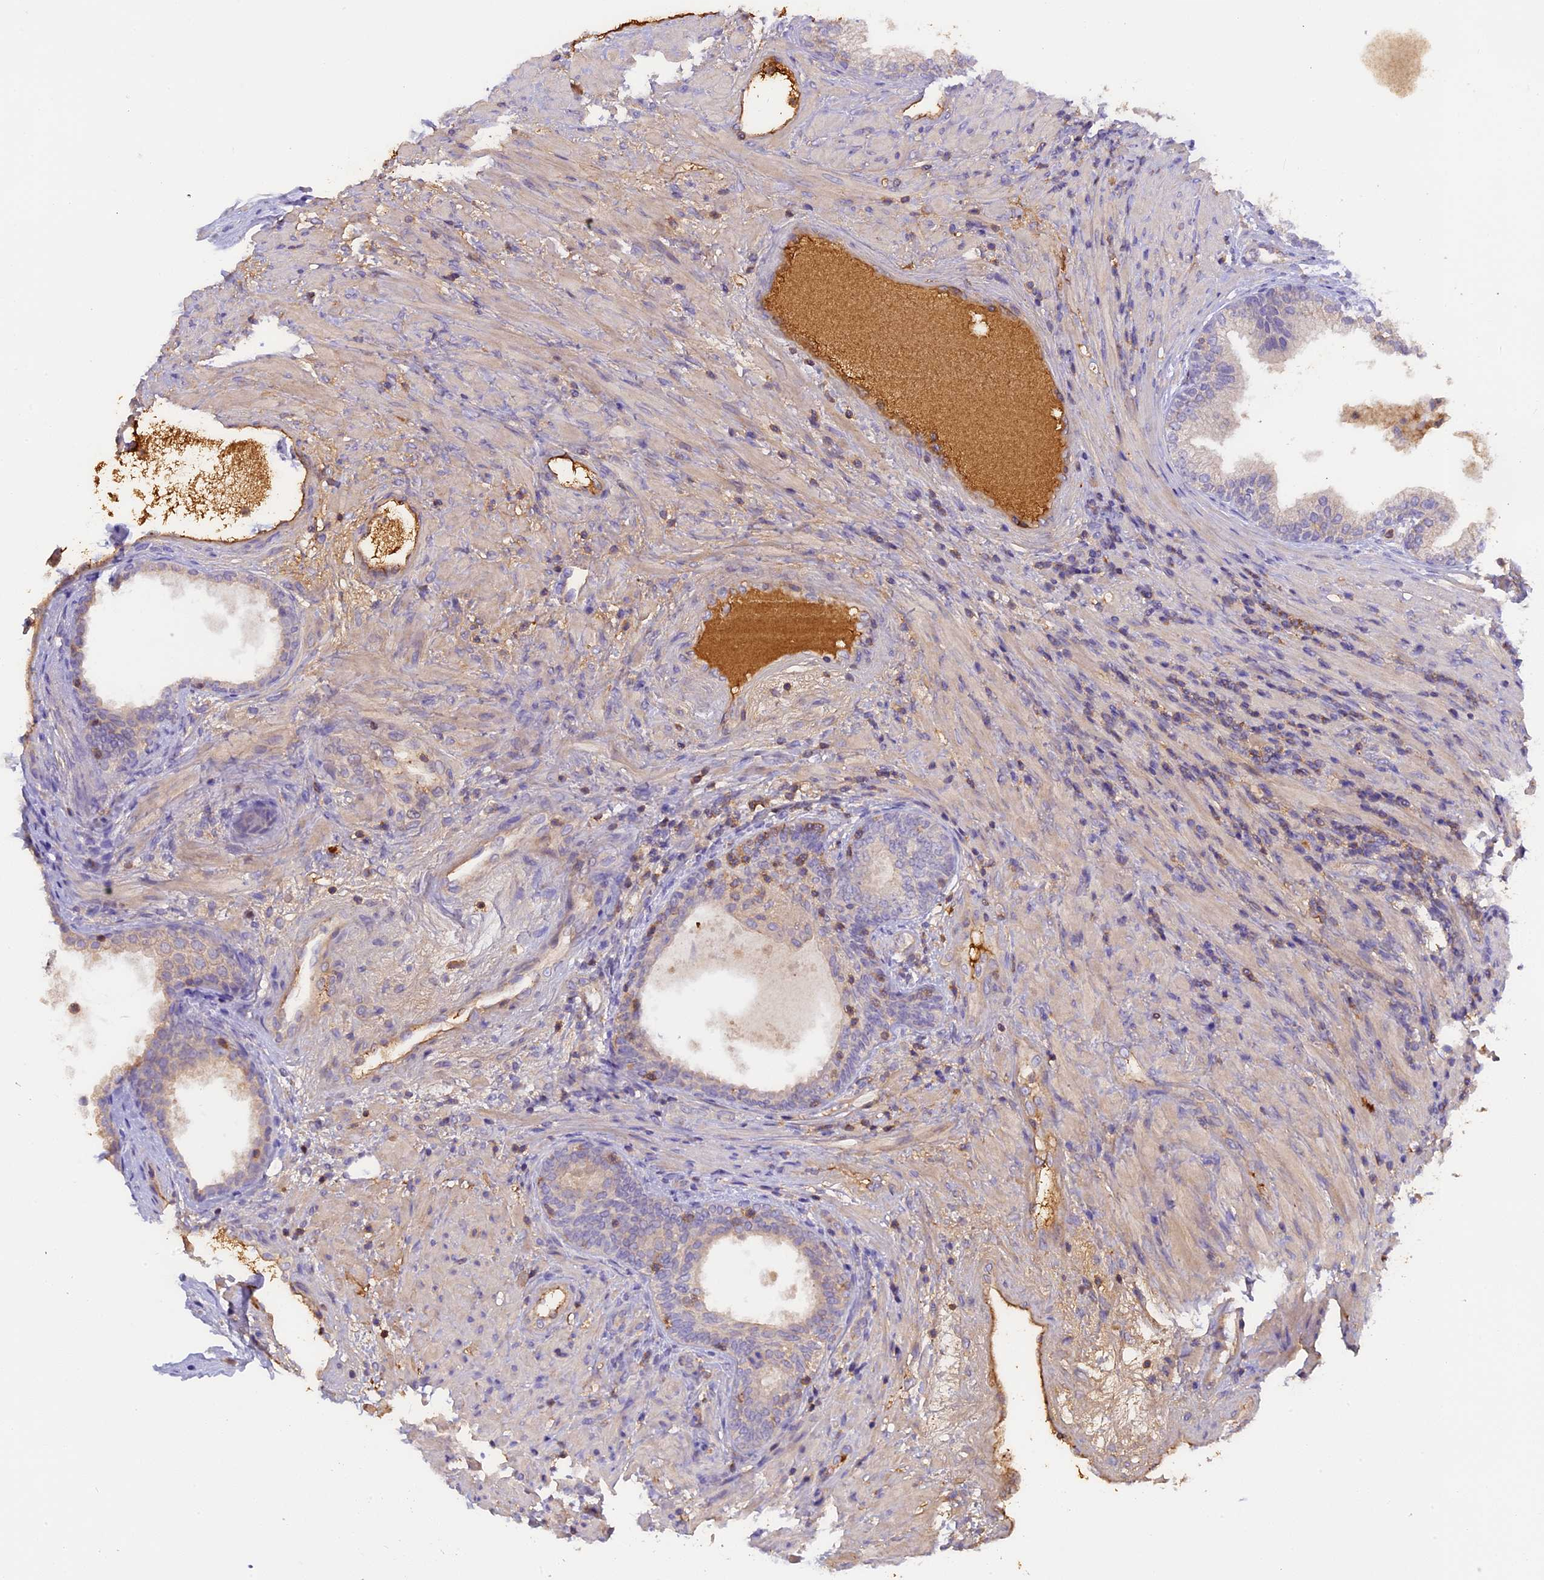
{"staining": {"intensity": "moderate", "quantity": "<25%", "location": "cytoplasmic/membranous"}, "tissue": "prostate", "cell_type": "Glandular cells", "image_type": "normal", "snomed": [{"axis": "morphology", "description": "Normal tissue, NOS"}, {"axis": "topography", "description": "Prostate"}], "caption": "Human prostate stained with a protein marker reveals moderate staining in glandular cells.", "gene": "CFAP119", "patient": {"sex": "male", "age": 76}}